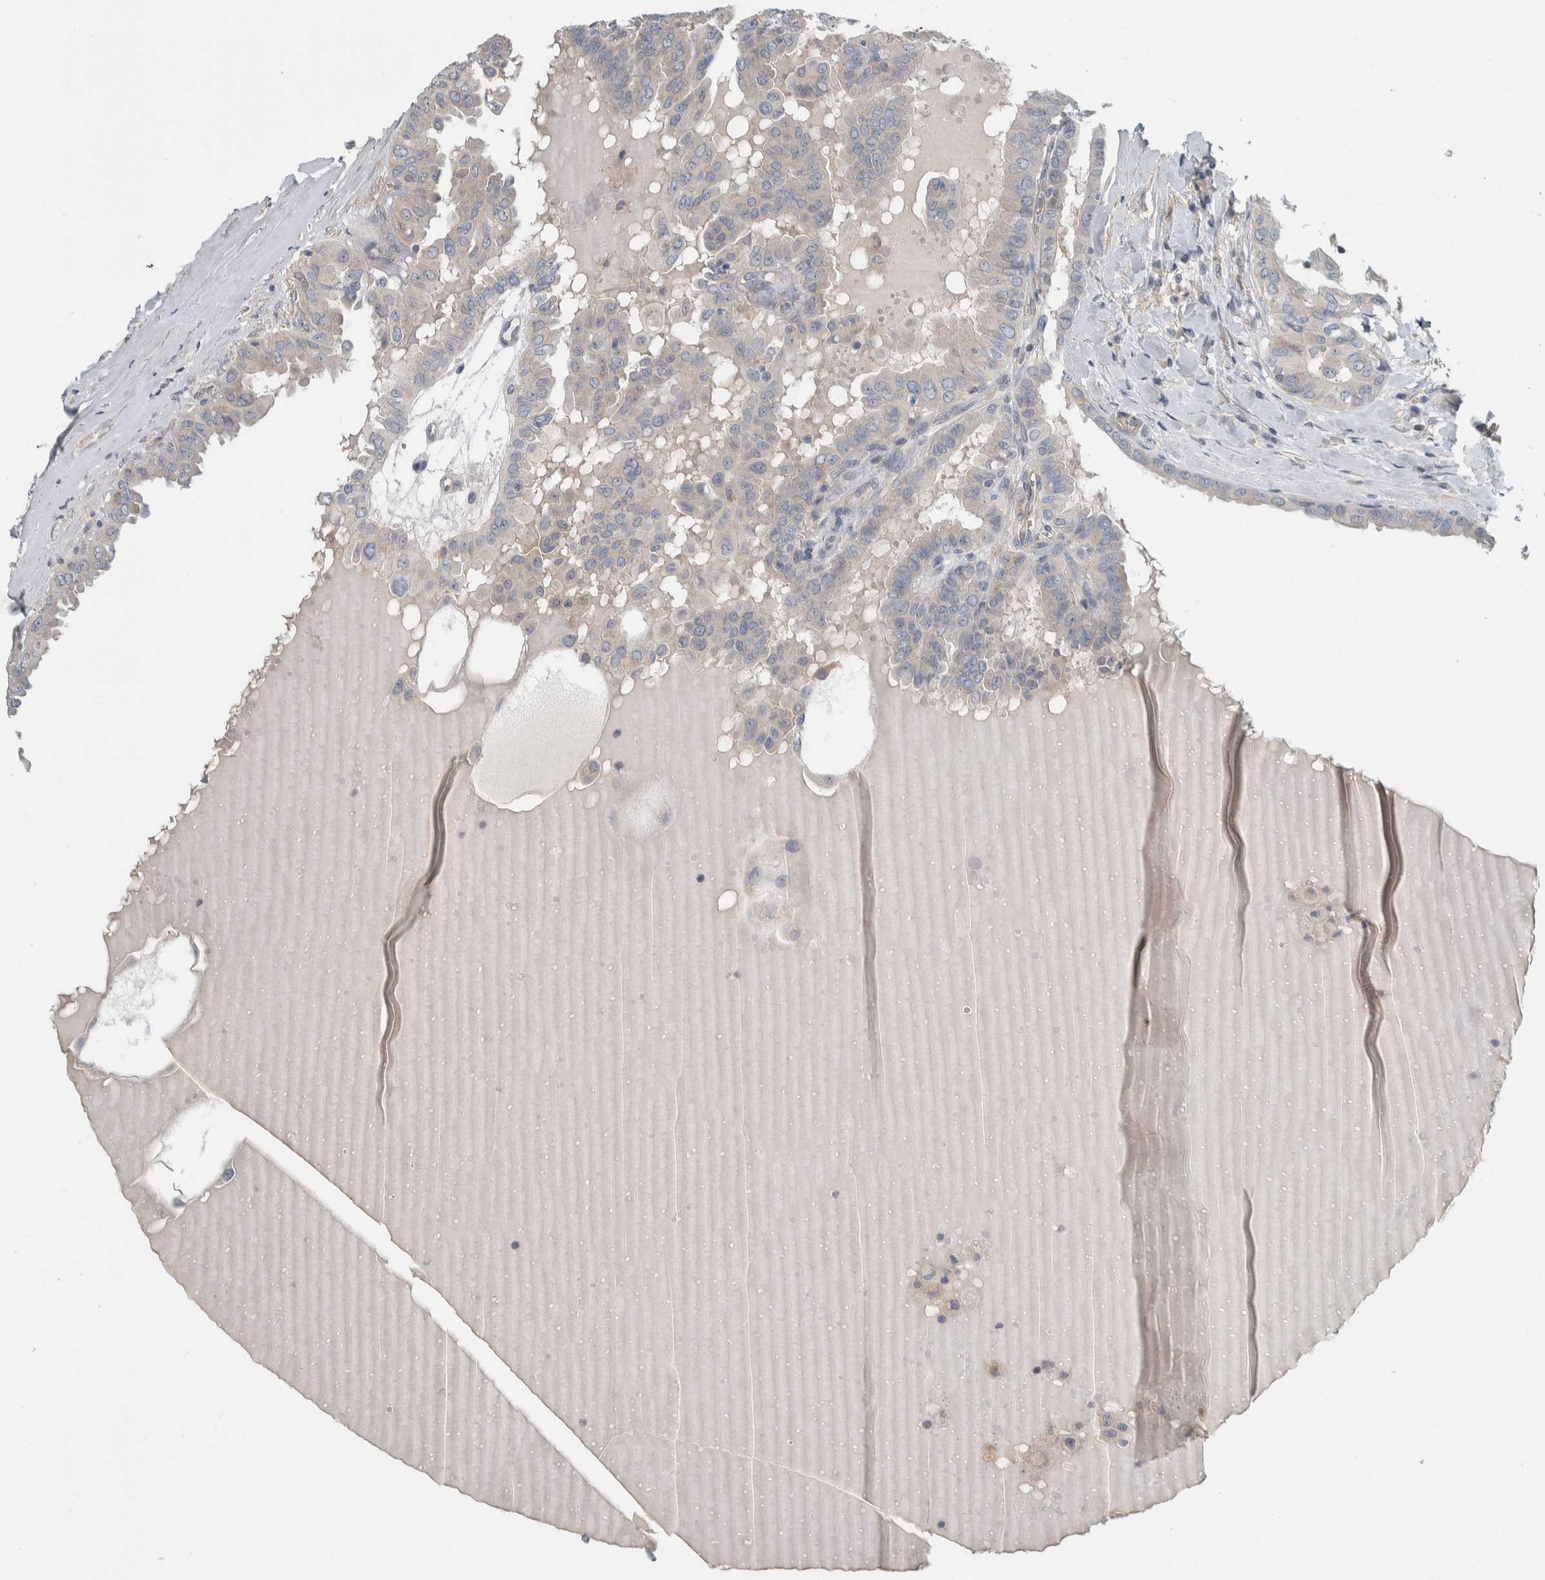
{"staining": {"intensity": "negative", "quantity": "none", "location": "none"}, "tissue": "thyroid cancer", "cell_type": "Tumor cells", "image_type": "cancer", "snomed": [{"axis": "morphology", "description": "Papillary adenocarcinoma, NOS"}, {"axis": "topography", "description": "Thyroid gland"}], "caption": "A high-resolution image shows IHC staining of papillary adenocarcinoma (thyroid), which exhibits no significant staining in tumor cells.", "gene": "KCNJ3", "patient": {"sex": "male", "age": 33}}